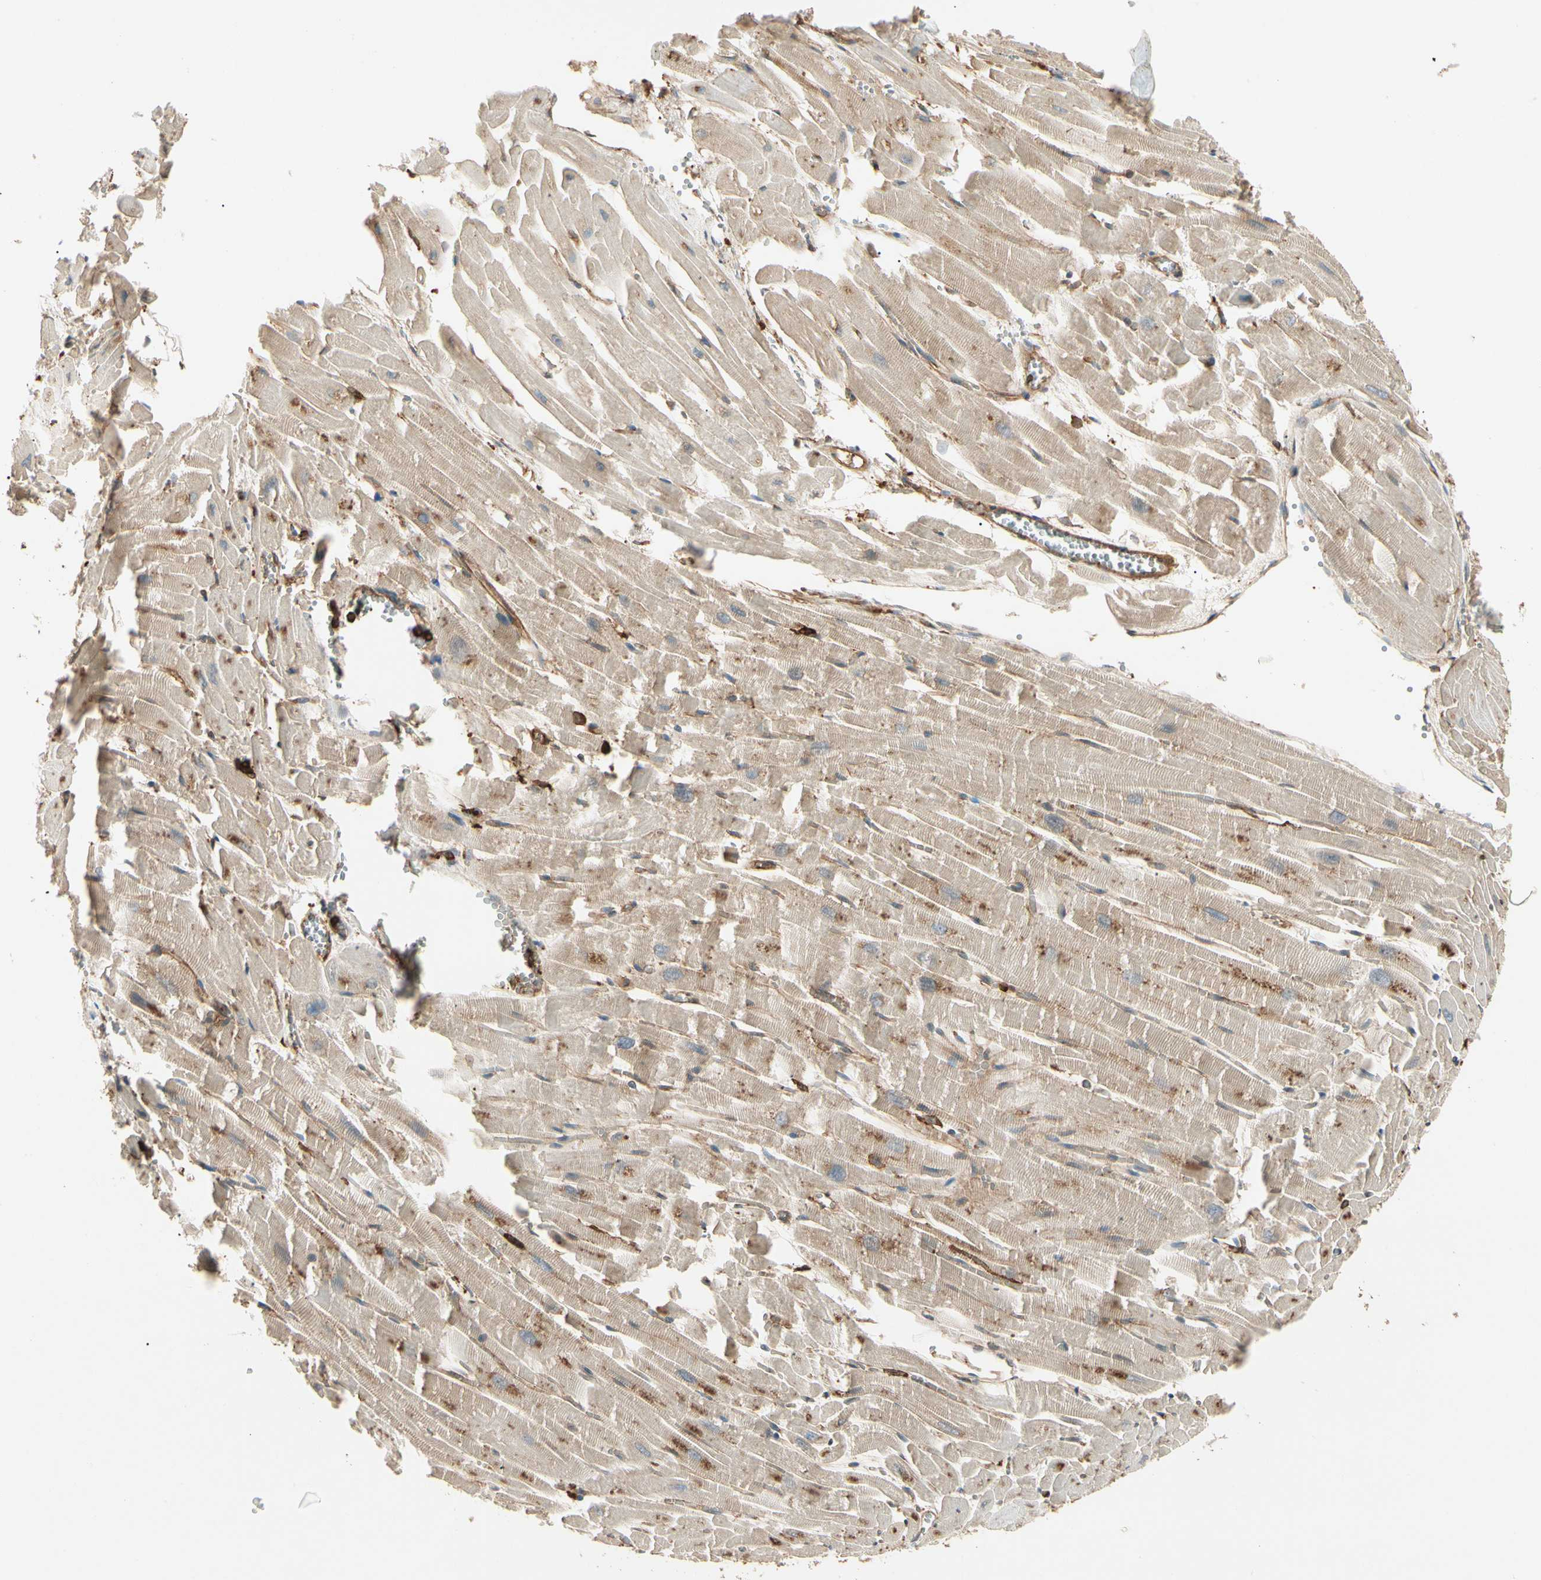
{"staining": {"intensity": "moderate", "quantity": "25%-75%", "location": "cytoplasmic/membranous"}, "tissue": "heart muscle", "cell_type": "Cardiomyocytes", "image_type": "normal", "snomed": [{"axis": "morphology", "description": "Normal tissue, NOS"}, {"axis": "topography", "description": "Heart"}], "caption": "Immunohistochemistry (IHC) photomicrograph of benign heart muscle stained for a protein (brown), which displays medium levels of moderate cytoplasmic/membranous expression in about 25%-75% of cardiomyocytes.", "gene": "ARPC2", "patient": {"sex": "female", "age": 19}}